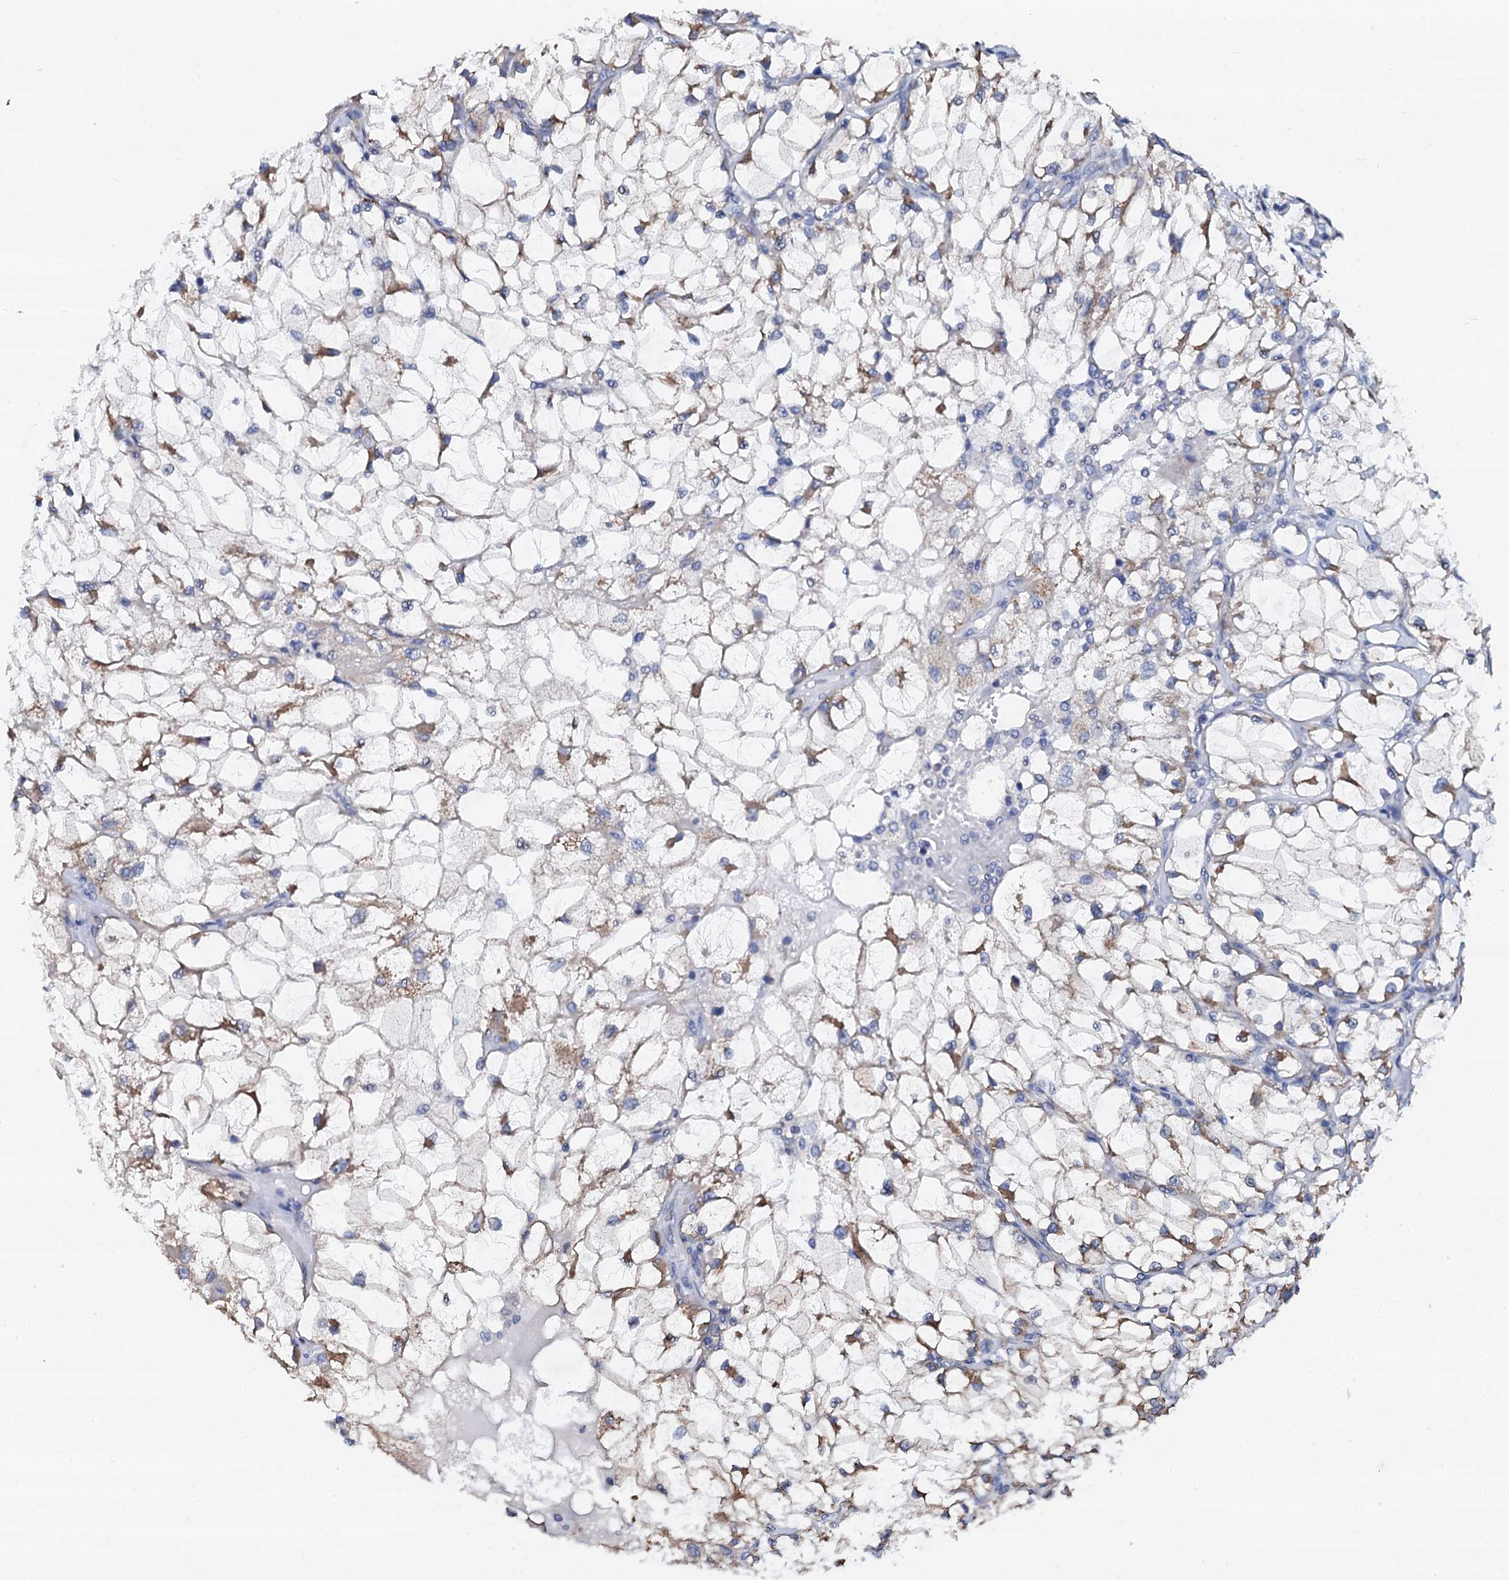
{"staining": {"intensity": "negative", "quantity": "none", "location": "none"}, "tissue": "renal cancer", "cell_type": "Tumor cells", "image_type": "cancer", "snomed": [{"axis": "morphology", "description": "Adenocarcinoma, NOS"}, {"axis": "topography", "description": "Kidney"}], "caption": "Immunohistochemistry of human renal adenocarcinoma shows no positivity in tumor cells.", "gene": "AKAP3", "patient": {"sex": "female", "age": 69}}